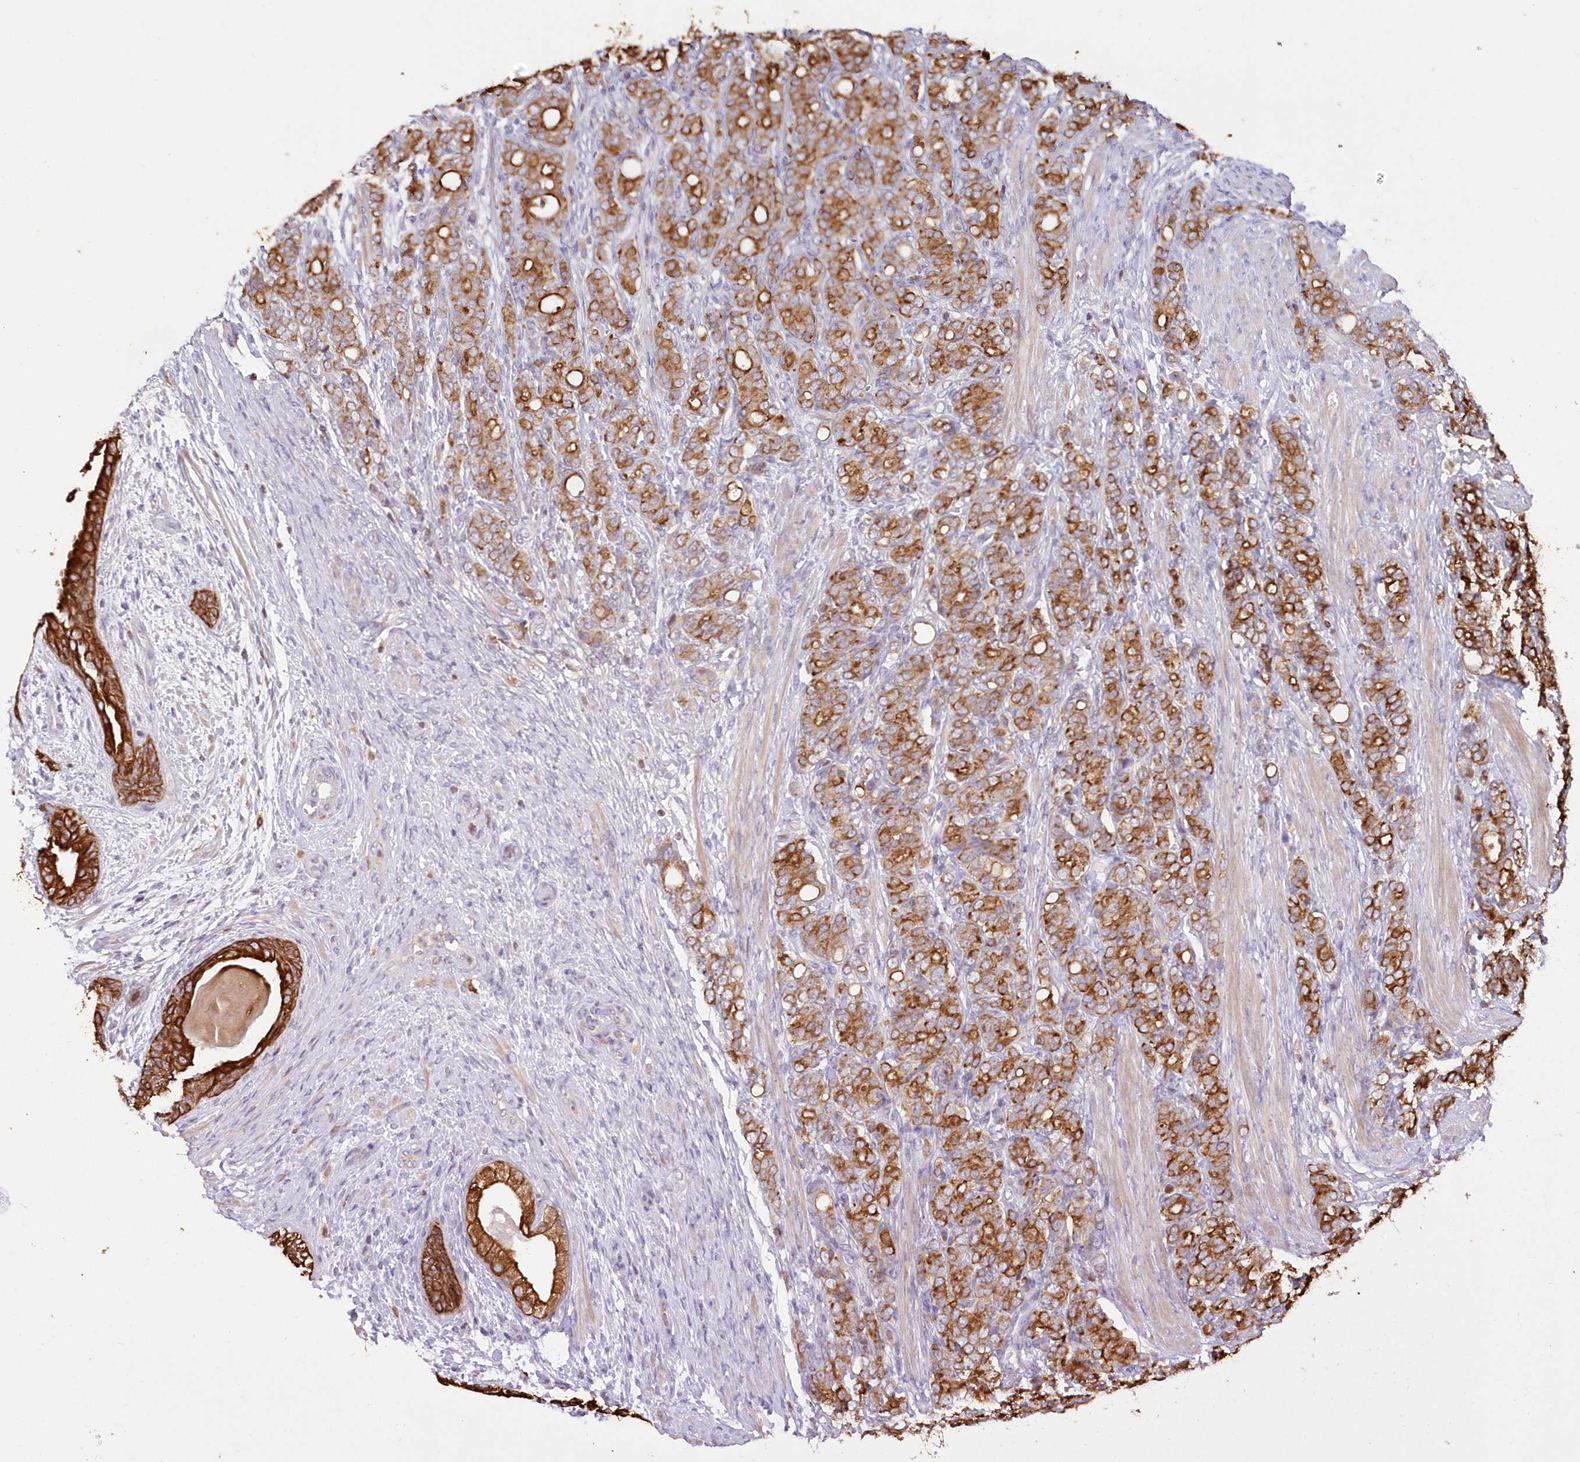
{"staining": {"intensity": "strong", "quantity": ">75%", "location": "cytoplasmic/membranous"}, "tissue": "prostate cancer", "cell_type": "Tumor cells", "image_type": "cancer", "snomed": [{"axis": "morphology", "description": "Adenocarcinoma, High grade"}, {"axis": "topography", "description": "Prostate"}], "caption": "High-magnification brightfield microscopy of high-grade adenocarcinoma (prostate) stained with DAB (3,3'-diaminobenzidine) (brown) and counterstained with hematoxylin (blue). tumor cells exhibit strong cytoplasmic/membranous expression is appreciated in approximately>75% of cells.", "gene": "SNED1", "patient": {"sex": "male", "age": 62}}